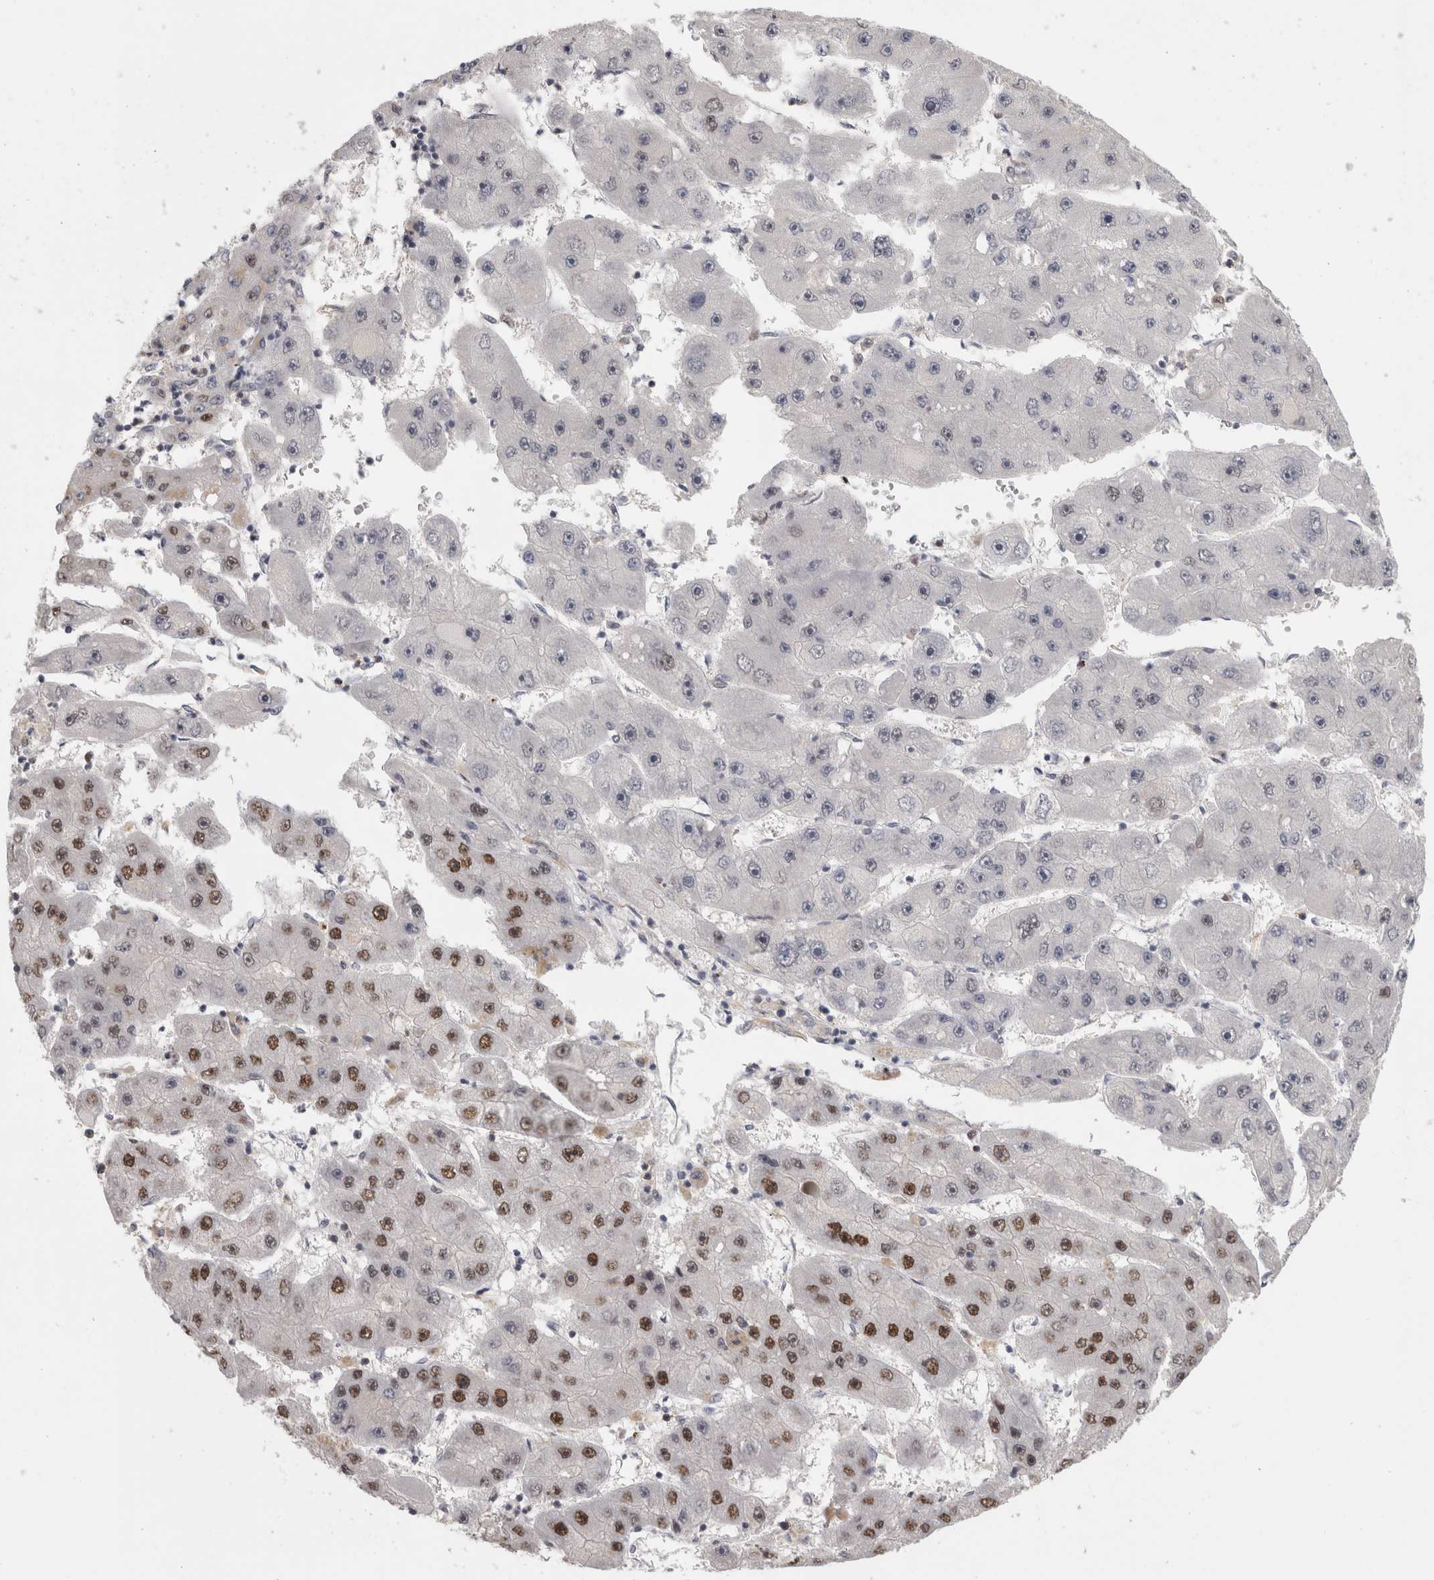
{"staining": {"intensity": "moderate", "quantity": "25%-75%", "location": "nuclear"}, "tissue": "liver cancer", "cell_type": "Tumor cells", "image_type": "cancer", "snomed": [{"axis": "morphology", "description": "Carcinoma, Hepatocellular, NOS"}, {"axis": "topography", "description": "Liver"}], "caption": "Liver cancer tissue reveals moderate nuclear expression in about 25%-75% of tumor cells Using DAB (brown) and hematoxylin (blue) stains, captured at high magnification using brightfield microscopy.", "gene": "SRARP", "patient": {"sex": "female", "age": 61}}